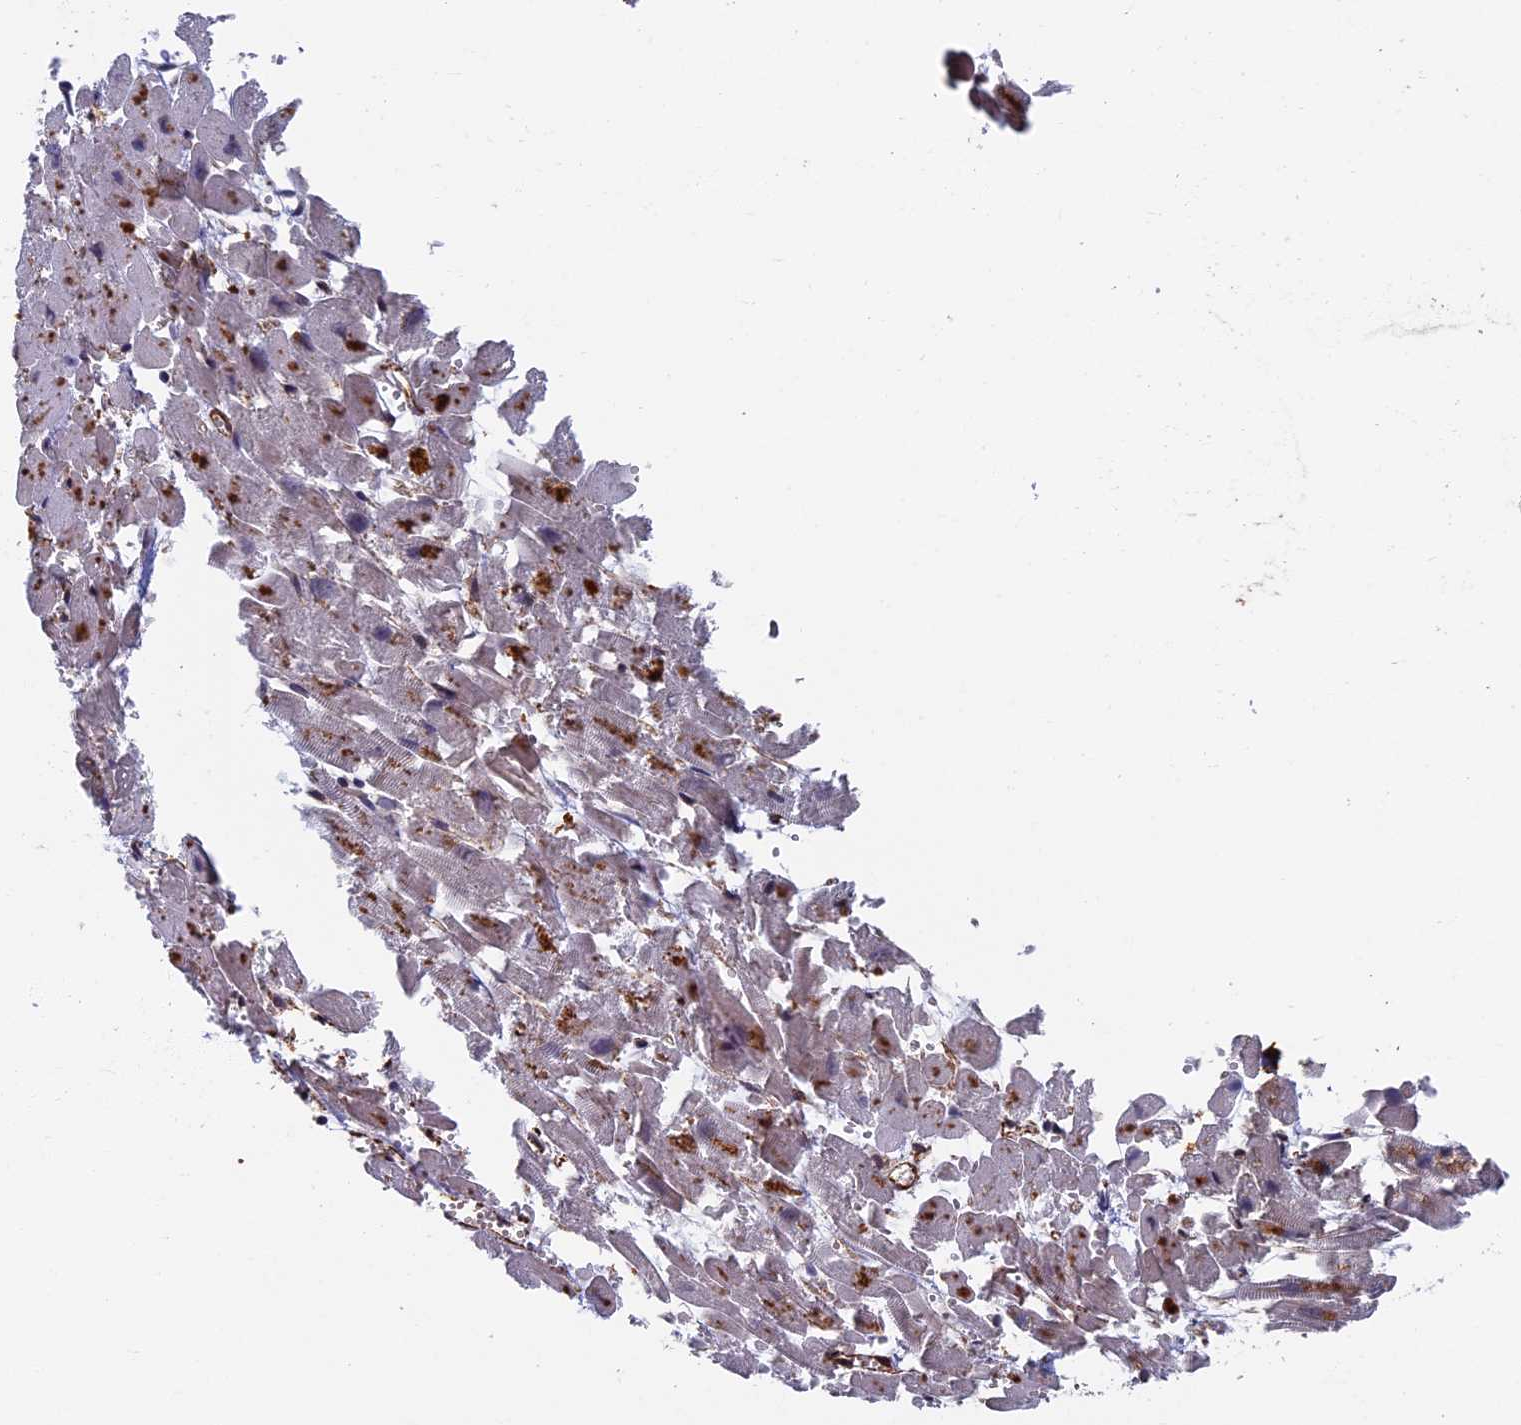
{"staining": {"intensity": "moderate", "quantity": "25%-75%", "location": "cytoplasmic/membranous"}, "tissue": "heart muscle", "cell_type": "Cardiomyocytes", "image_type": "normal", "snomed": [{"axis": "morphology", "description": "Normal tissue, NOS"}, {"axis": "topography", "description": "Heart"}], "caption": "Immunohistochemical staining of normal heart muscle displays 25%-75% levels of moderate cytoplasmic/membranous protein expression in approximately 25%-75% of cardiomyocytes.", "gene": "CTDP1", "patient": {"sex": "female", "age": 64}}